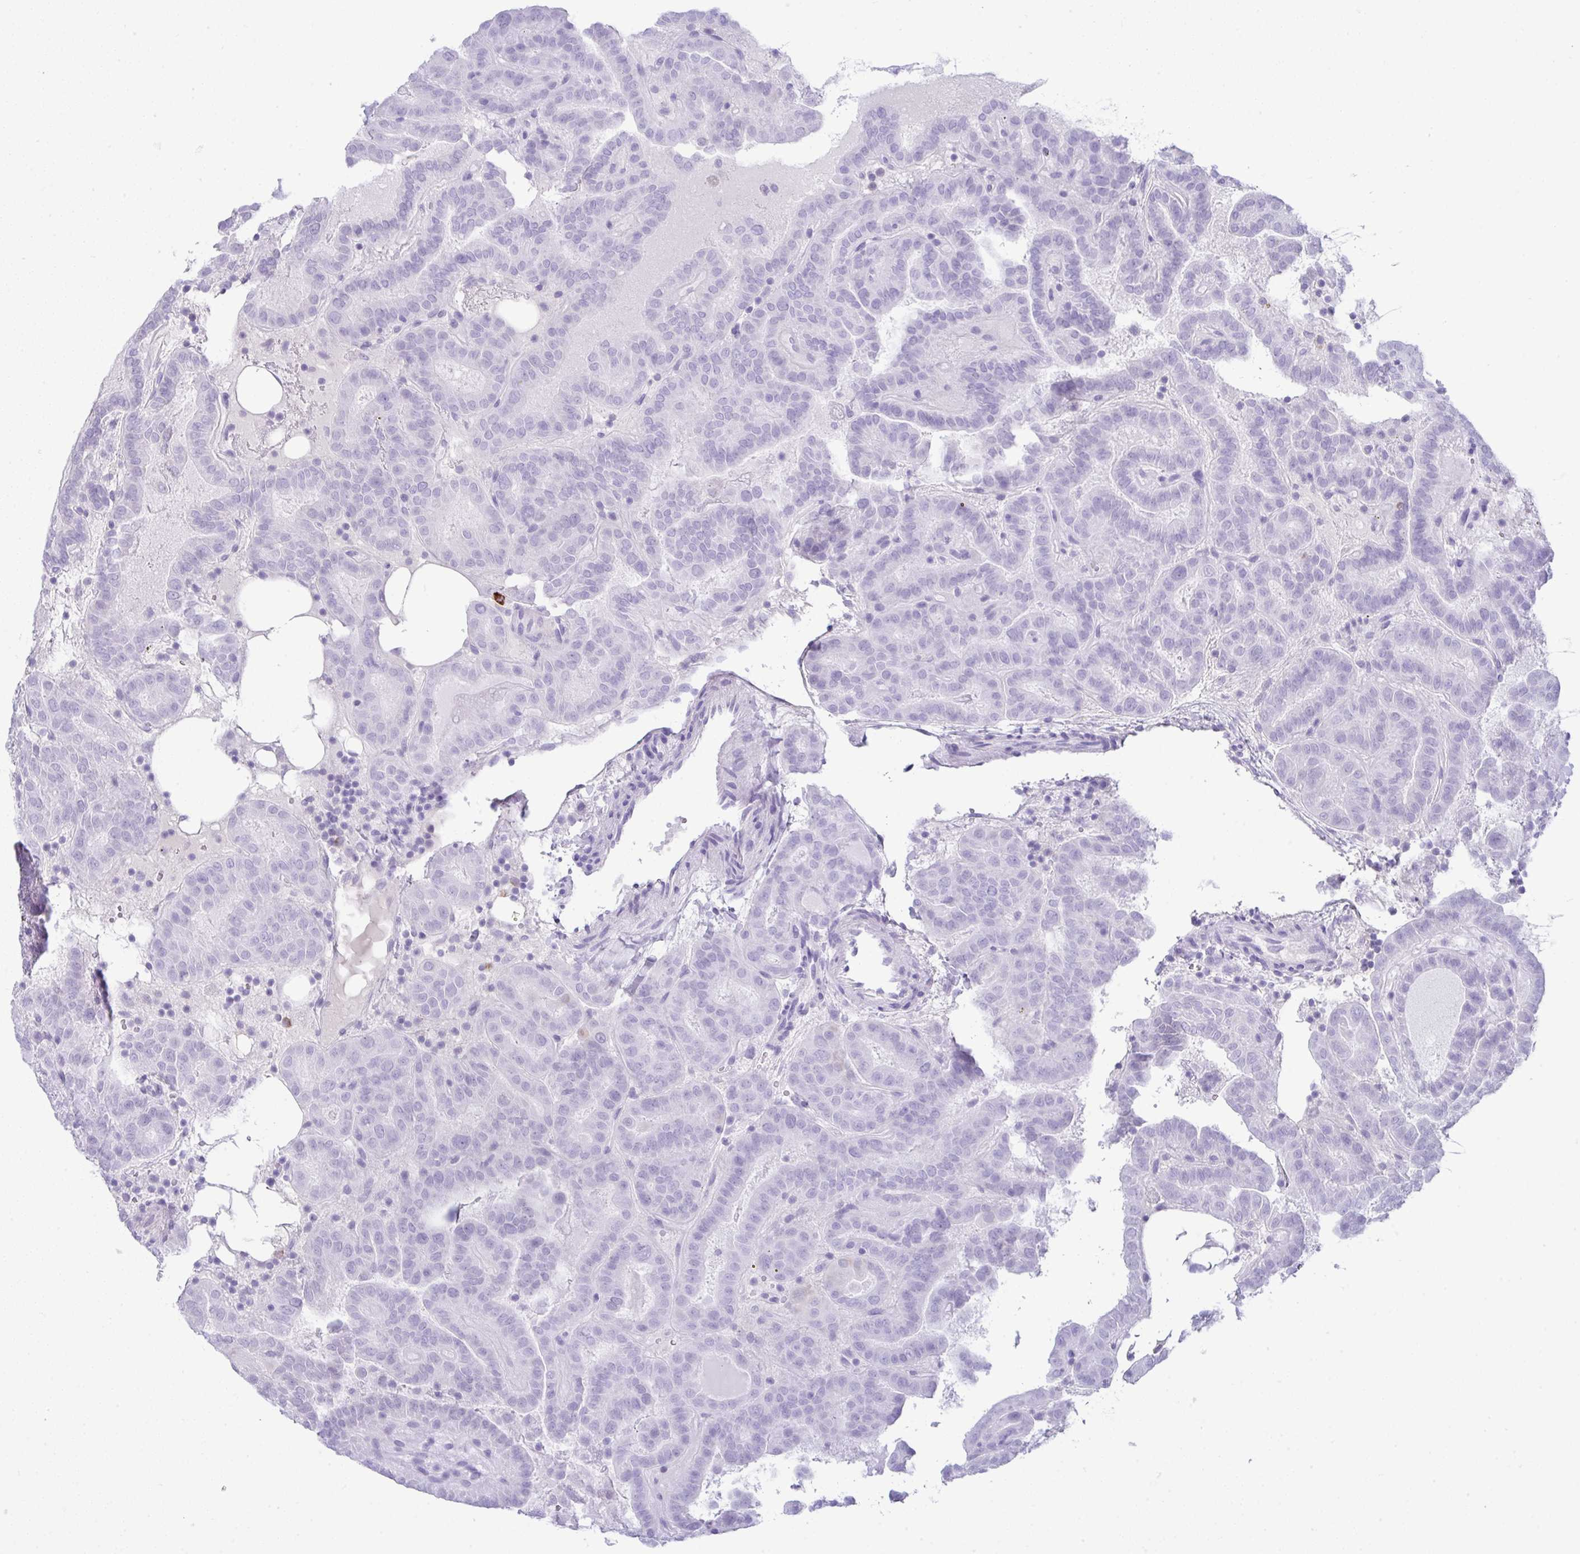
{"staining": {"intensity": "negative", "quantity": "none", "location": "none"}, "tissue": "thyroid cancer", "cell_type": "Tumor cells", "image_type": "cancer", "snomed": [{"axis": "morphology", "description": "Papillary adenocarcinoma, NOS"}, {"axis": "topography", "description": "Thyroid gland"}], "caption": "This is an immunohistochemistry (IHC) photomicrograph of thyroid cancer (papillary adenocarcinoma). There is no expression in tumor cells.", "gene": "JCHAIN", "patient": {"sex": "female", "age": 46}}